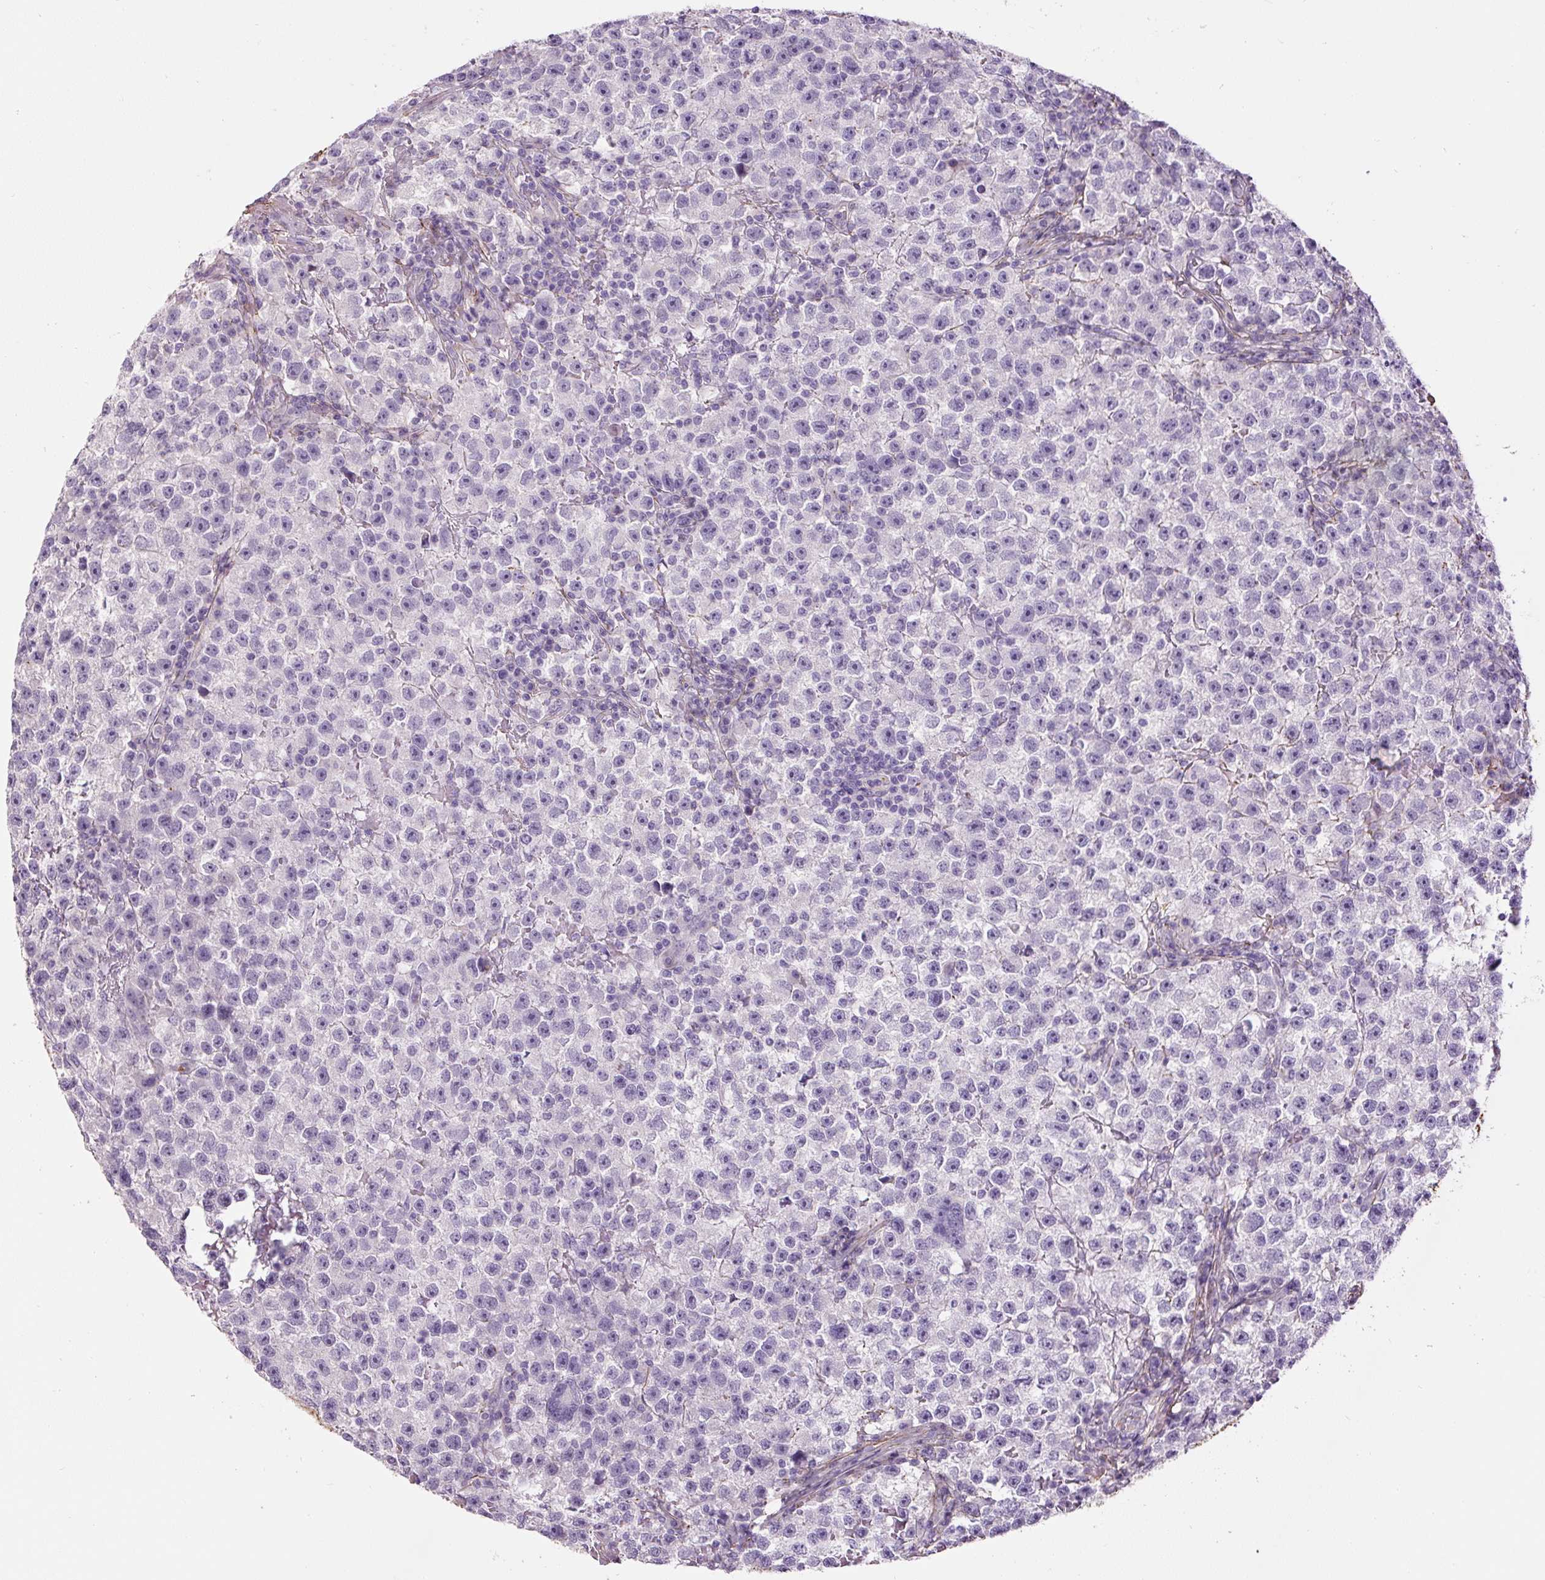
{"staining": {"intensity": "negative", "quantity": "none", "location": "none"}, "tissue": "testis cancer", "cell_type": "Tumor cells", "image_type": "cancer", "snomed": [{"axis": "morphology", "description": "Seminoma, NOS"}, {"axis": "topography", "description": "Testis"}], "caption": "Seminoma (testis) was stained to show a protein in brown. There is no significant positivity in tumor cells.", "gene": "FBN1", "patient": {"sex": "male", "age": 22}}